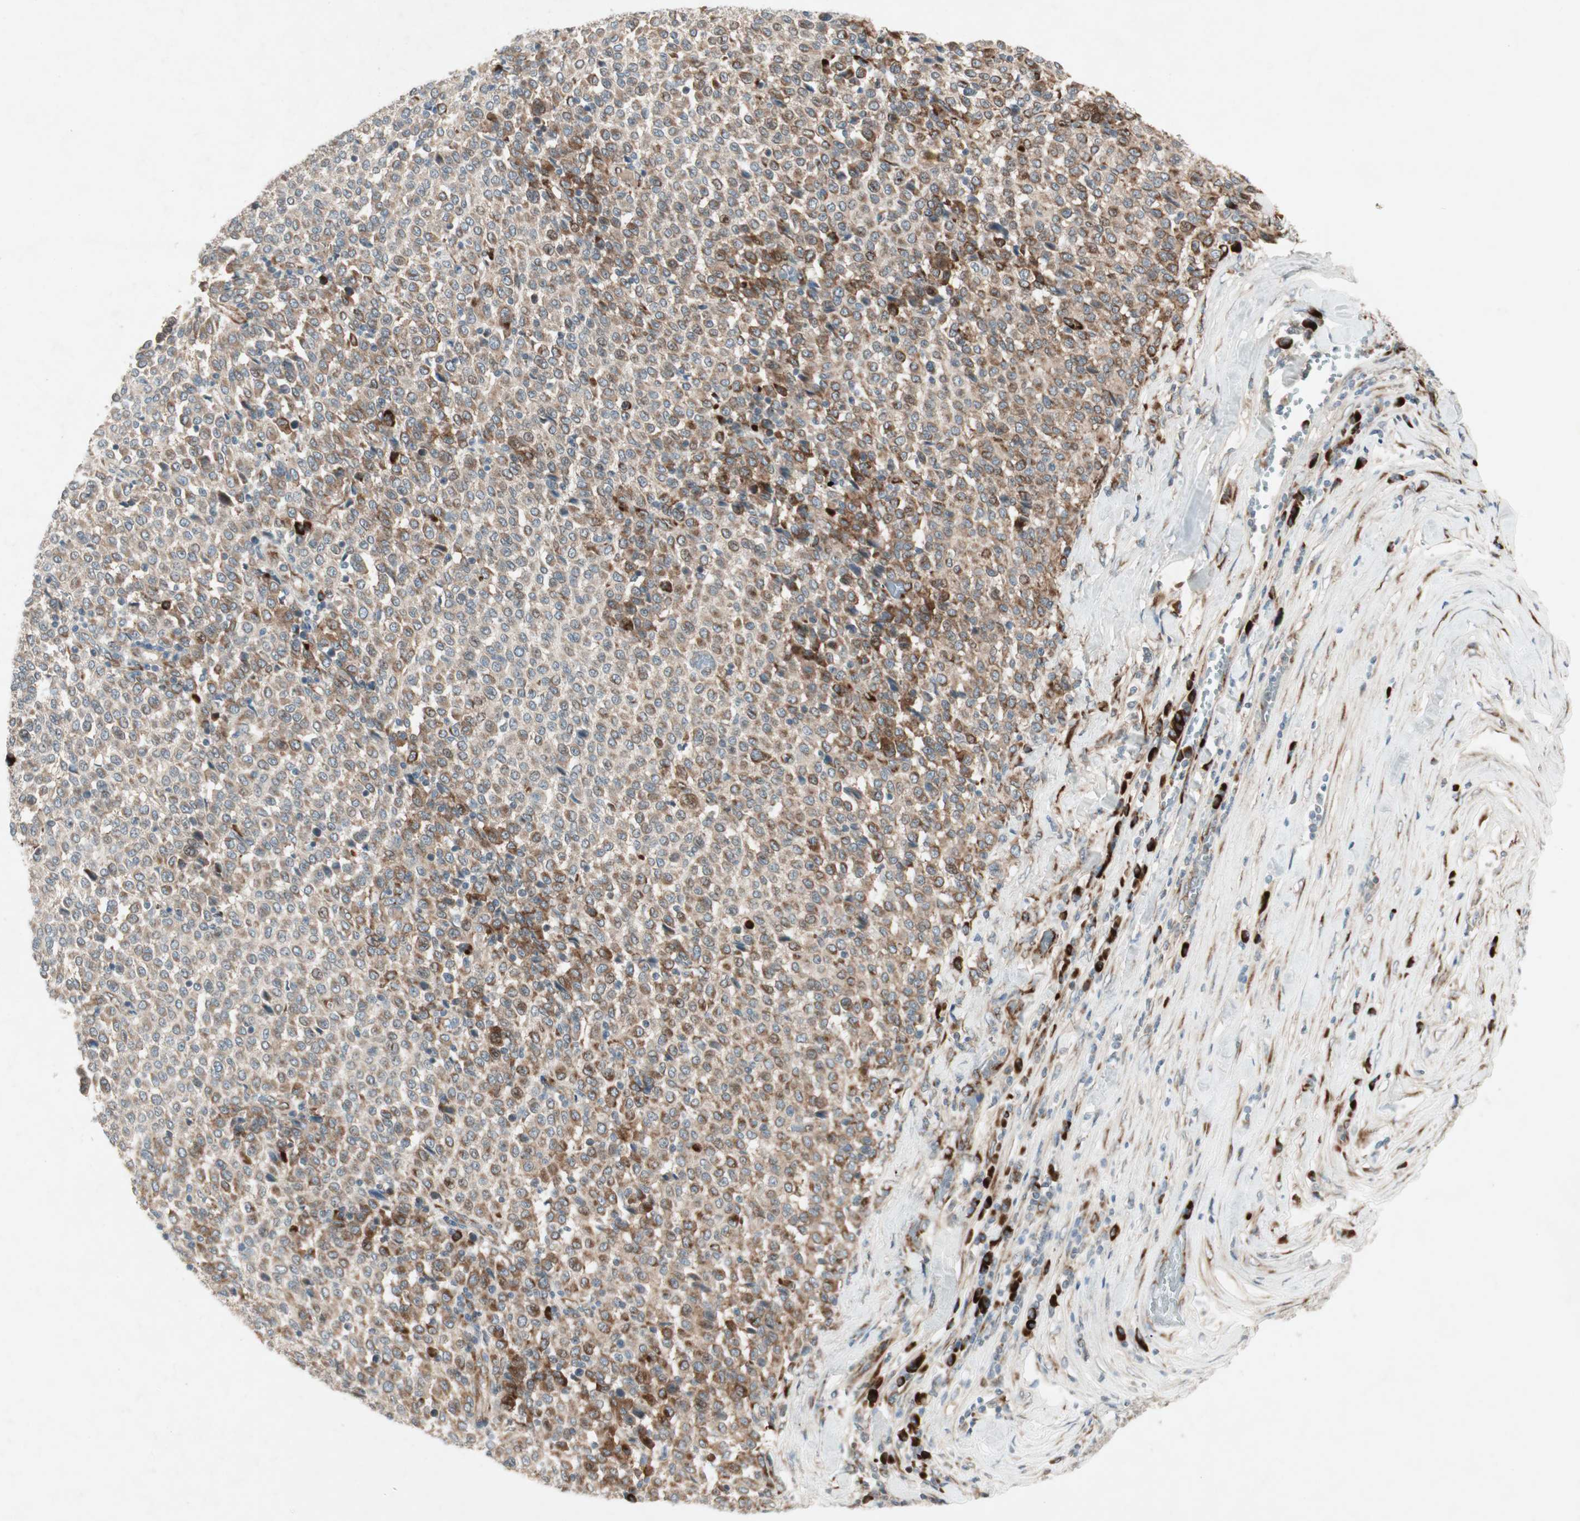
{"staining": {"intensity": "moderate", "quantity": ">75%", "location": "cytoplasmic/membranous"}, "tissue": "melanoma", "cell_type": "Tumor cells", "image_type": "cancer", "snomed": [{"axis": "morphology", "description": "Malignant melanoma, Metastatic site"}, {"axis": "topography", "description": "Pancreas"}], "caption": "Immunohistochemical staining of human malignant melanoma (metastatic site) exhibits medium levels of moderate cytoplasmic/membranous protein positivity in approximately >75% of tumor cells.", "gene": "APOO", "patient": {"sex": "female", "age": 30}}